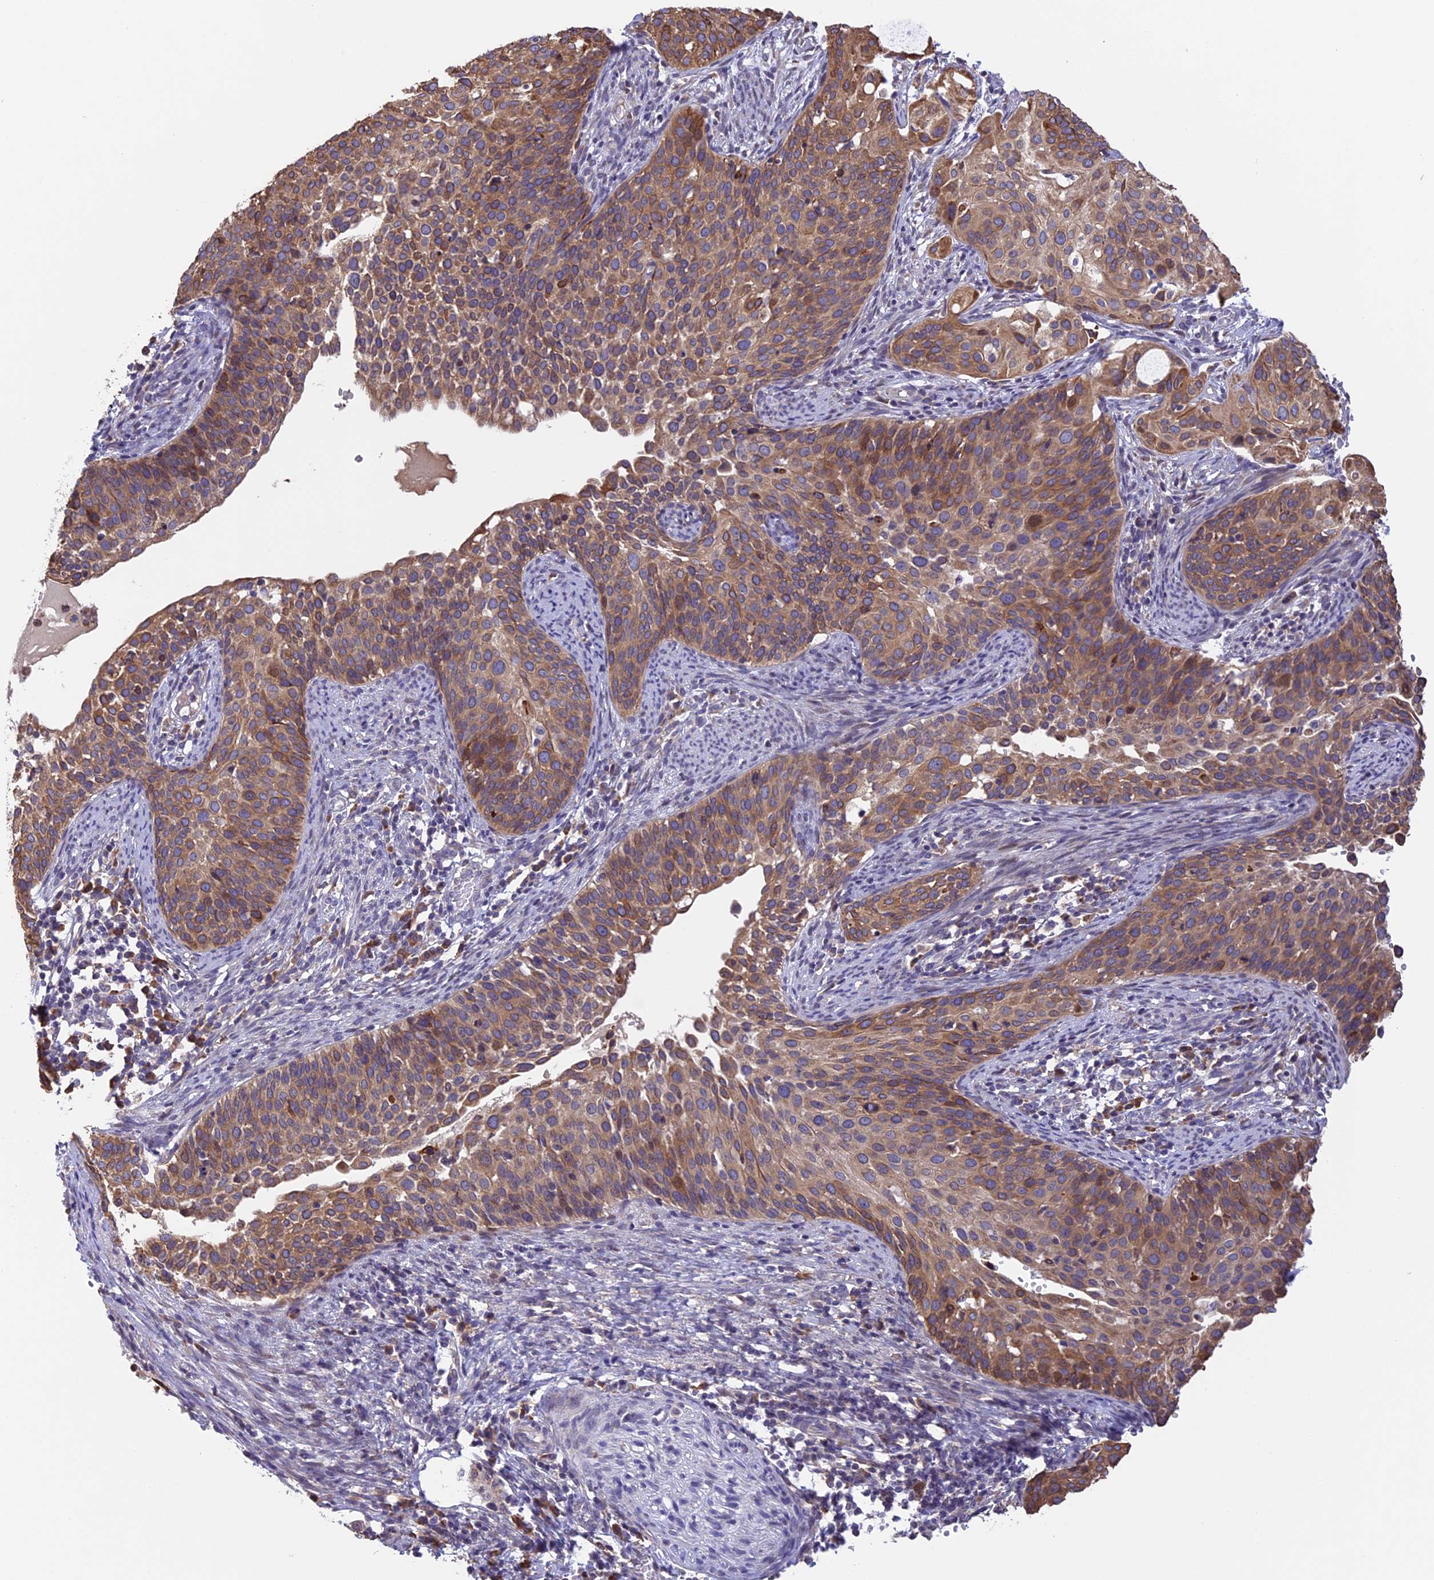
{"staining": {"intensity": "moderate", "quantity": ">75%", "location": "cytoplasmic/membranous"}, "tissue": "cervical cancer", "cell_type": "Tumor cells", "image_type": "cancer", "snomed": [{"axis": "morphology", "description": "Squamous cell carcinoma, NOS"}, {"axis": "topography", "description": "Cervix"}], "caption": "Protein staining exhibits moderate cytoplasmic/membranous positivity in about >75% of tumor cells in cervical cancer (squamous cell carcinoma). The staining was performed using DAB, with brown indicating positive protein expression. Nuclei are stained blue with hematoxylin.", "gene": "DMRTA2", "patient": {"sex": "female", "age": 44}}